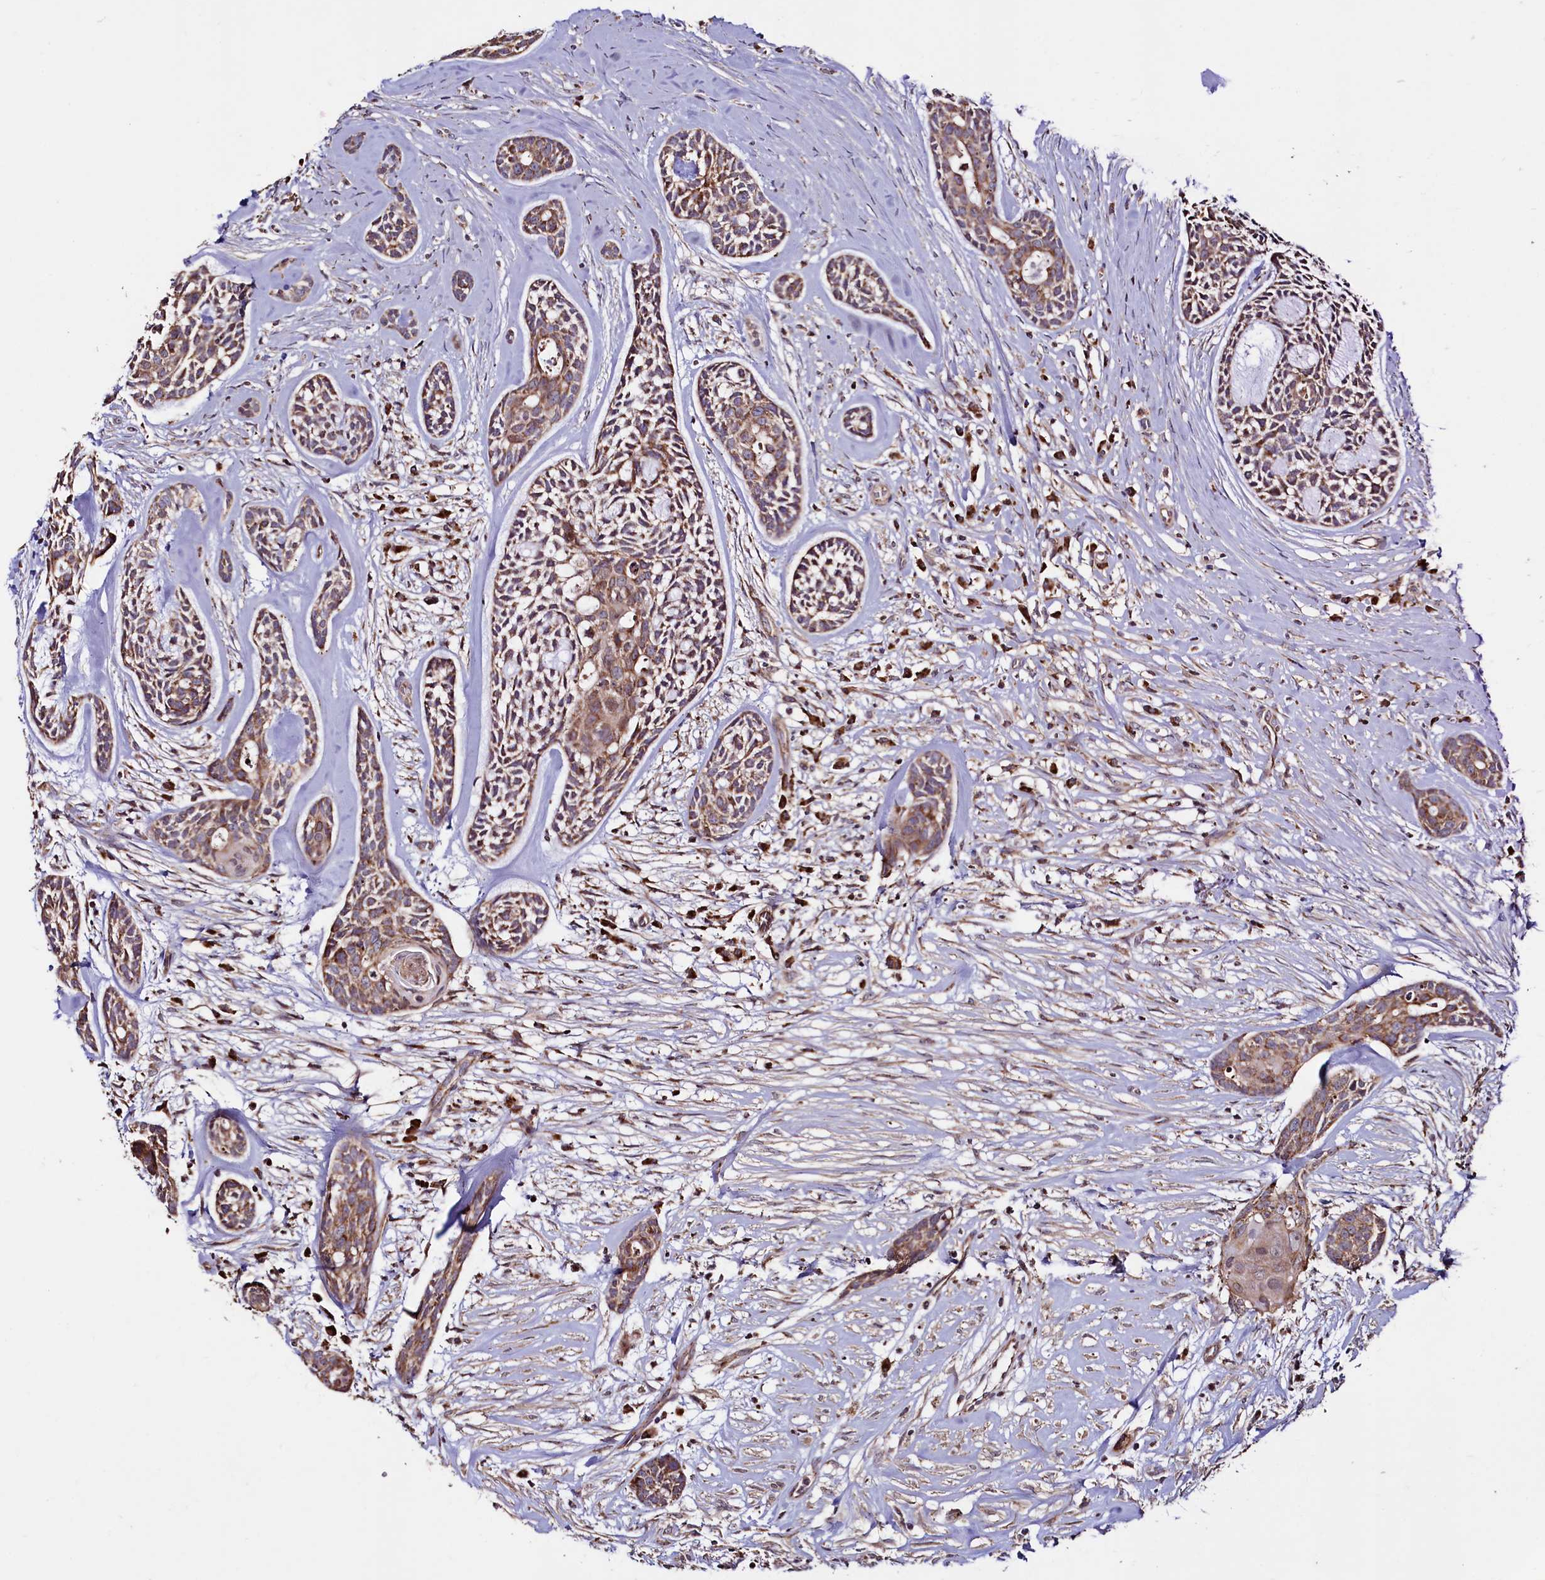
{"staining": {"intensity": "moderate", "quantity": ">75%", "location": "cytoplasmic/membranous"}, "tissue": "head and neck cancer", "cell_type": "Tumor cells", "image_type": "cancer", "snomed": [{"axis": "morphology", "description": "Adenocarcinoma, NOS"}, {"axis": "topography", "description": "Subcutis"}, {"axis": "topography", "description": "Head-Neck"}], "caption": "Immunohistochemical staining of human head and neck adenocarcinoma displays medium levels of moderate cytoplasmic/membranous protein expression in about >75% of tumor cells. (IHC, brightfield microscopy, high magnification).", "gene": "STARD5", "patient": {"sex": "female", "age": 73}}